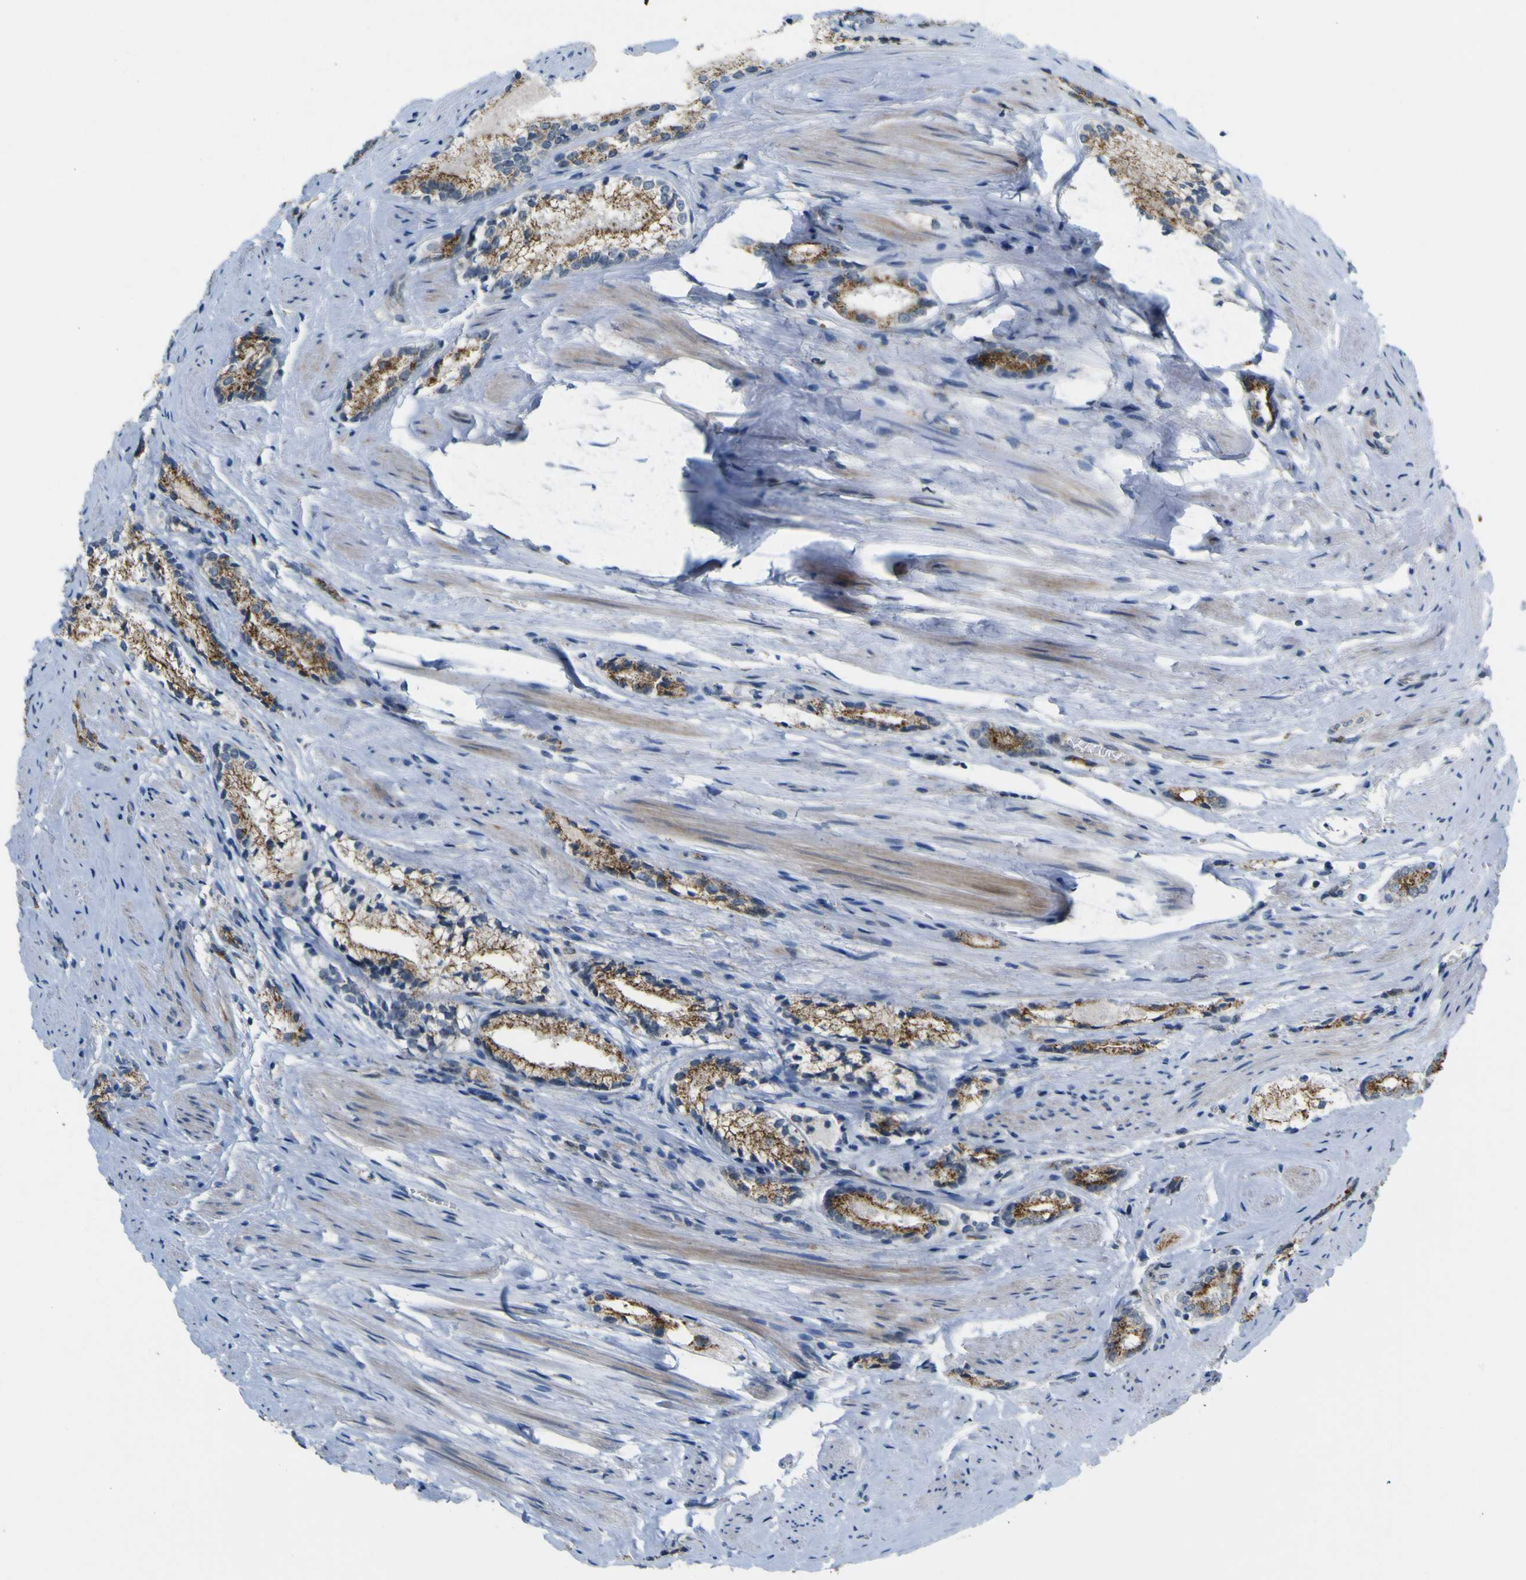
{"staining": {"intensity": "moderate", "quantity": ">75%", "location": "cytoplasmic/membranous"}, "tissue": "prostate cancer", "cell_type": "Tumor cells", "image_type": "cancer", "snomed": [{"axis": "morphology", "description": "Adenocarcinoma, Low grade"}, {"axis": "topography", "description": "Prostate"}], "caption": "Moderate cytoplasmic/membranous positivity is appreciated in about >75% of tumor cells in prostate cancer (adenocarcinoma (low-grade)).", "gene": "ACBD5", "patient": {"sex": "male", "age": 60}}